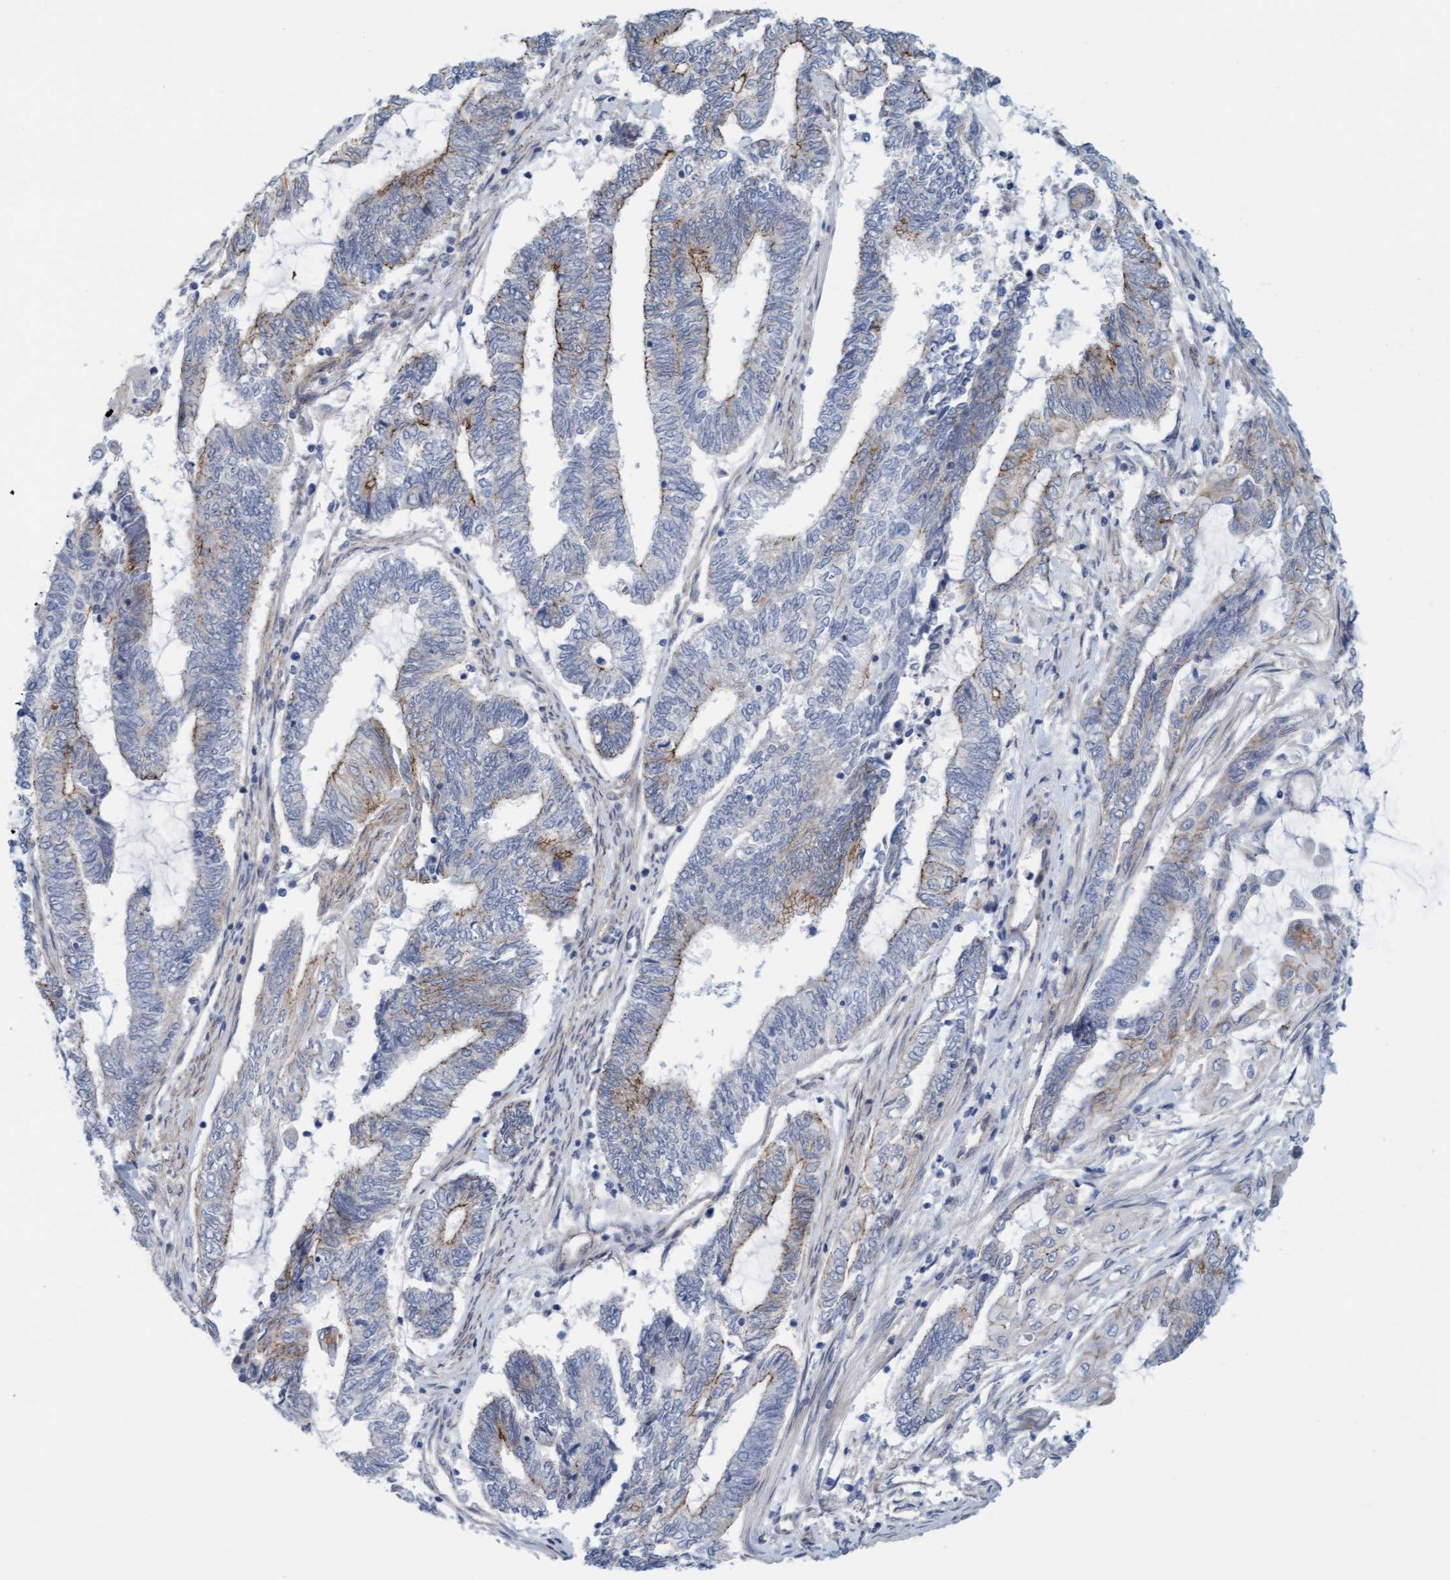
{"staining": {"intensity": "negative", "quantity": "none", "location": "none"}, "tissue": "endometrial cancer", "cell_type": "Tumor cells", "image_type": "cancer", "snomed": [{"axis": "morphology", "description": "Adenocarcinoma, NOS"}, {"axis": "topography", "description": "Uterus"}, {"axis": "topography", "description": "Endometrium"}], "caption": "Immunohistochemical staining of human endometrial adenocarcinoma shows no significant expression in tumor cells.", "gene": "KRBA2", "patient": {"sex": "female", "age": 70}}